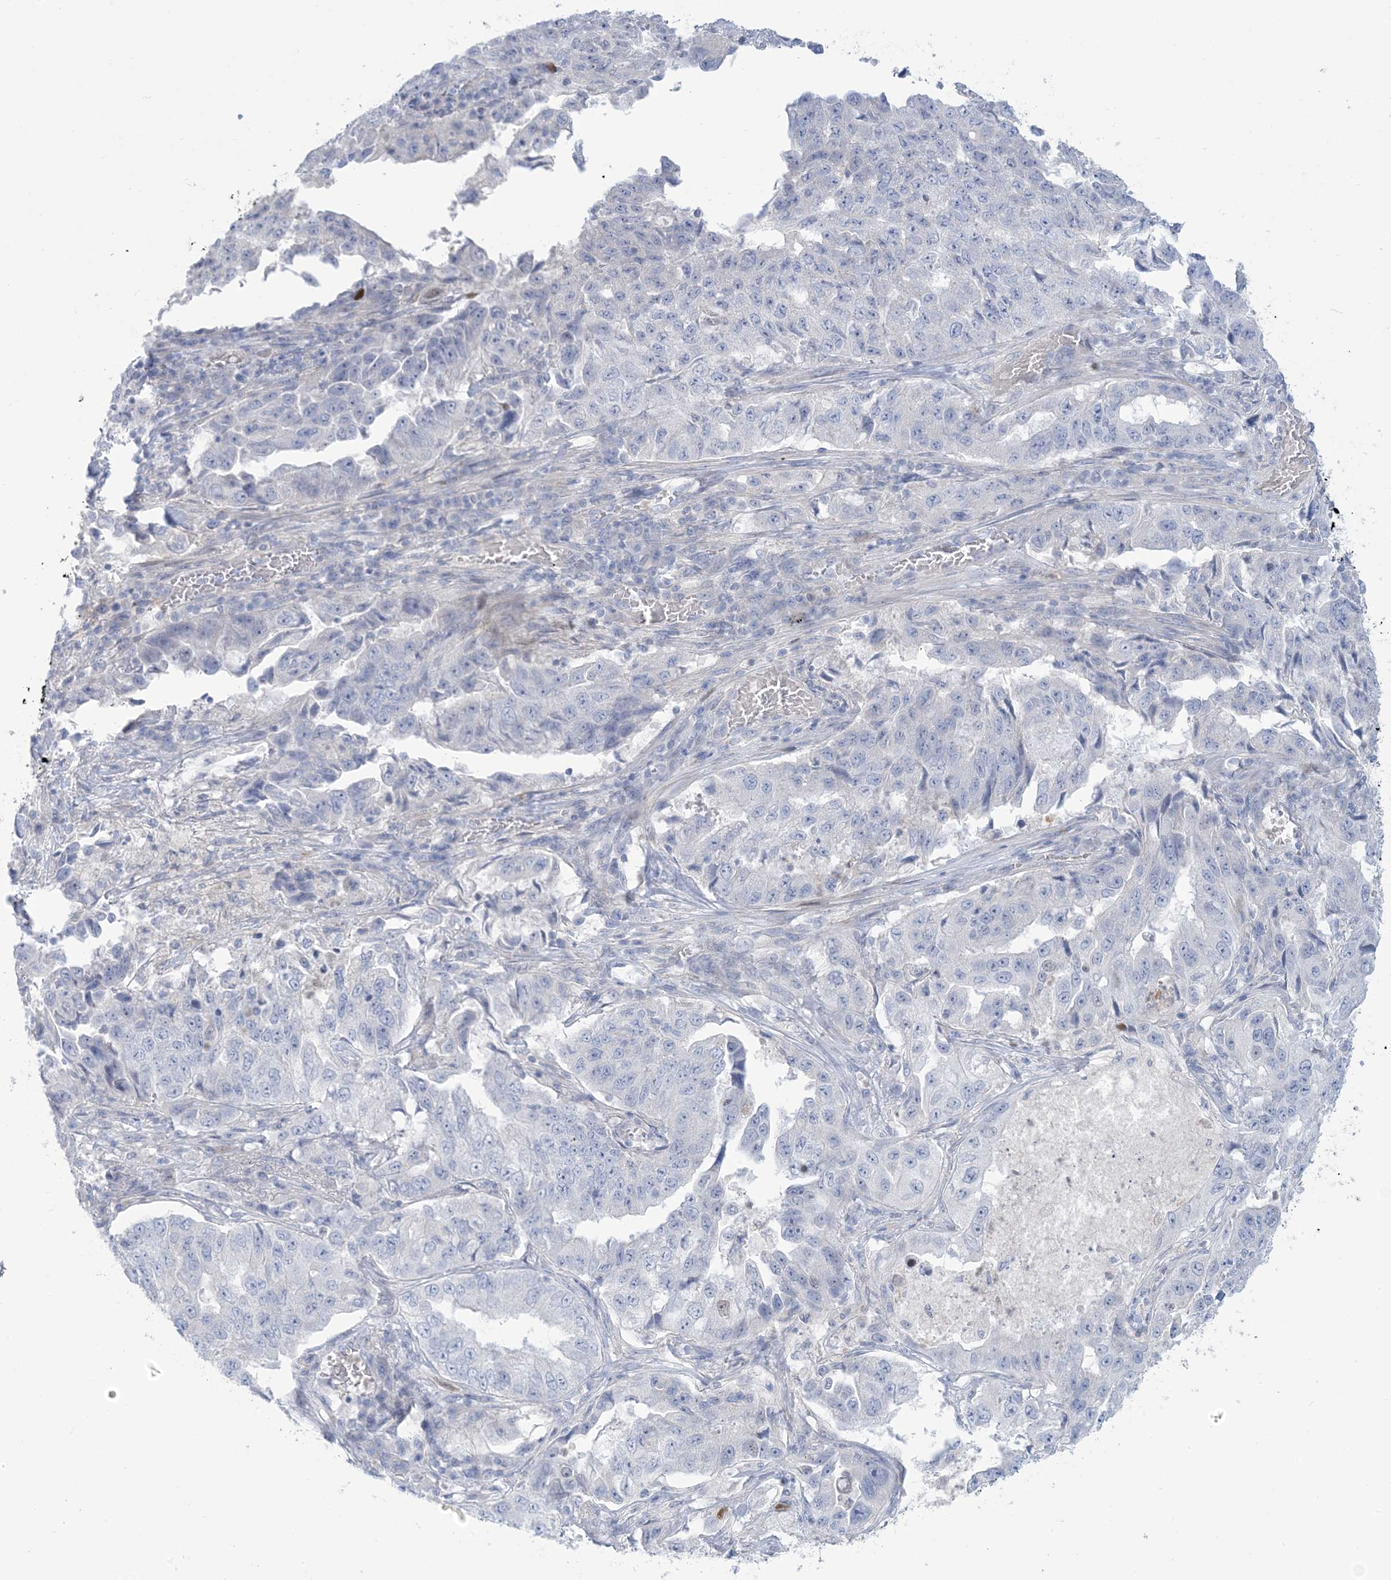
{"staining": {"intensity": "negative", "quantity": "none", "location": "none"}, "tissue": "lung cancer", "cell_type": "Tumor cells", "image_type": "cancer", "snomed": [{"axis": "morphology", "description": "Adenocarcinoma, NOS"}, {"axis": "topography", "description": "Lung"}], "caption": "DAB immunohistochemical staining of human lung cancer reveals no significant staining in tumor cells.", "gene": "MTHFD2L", "patient": {"sex": "female", "age": 51}}